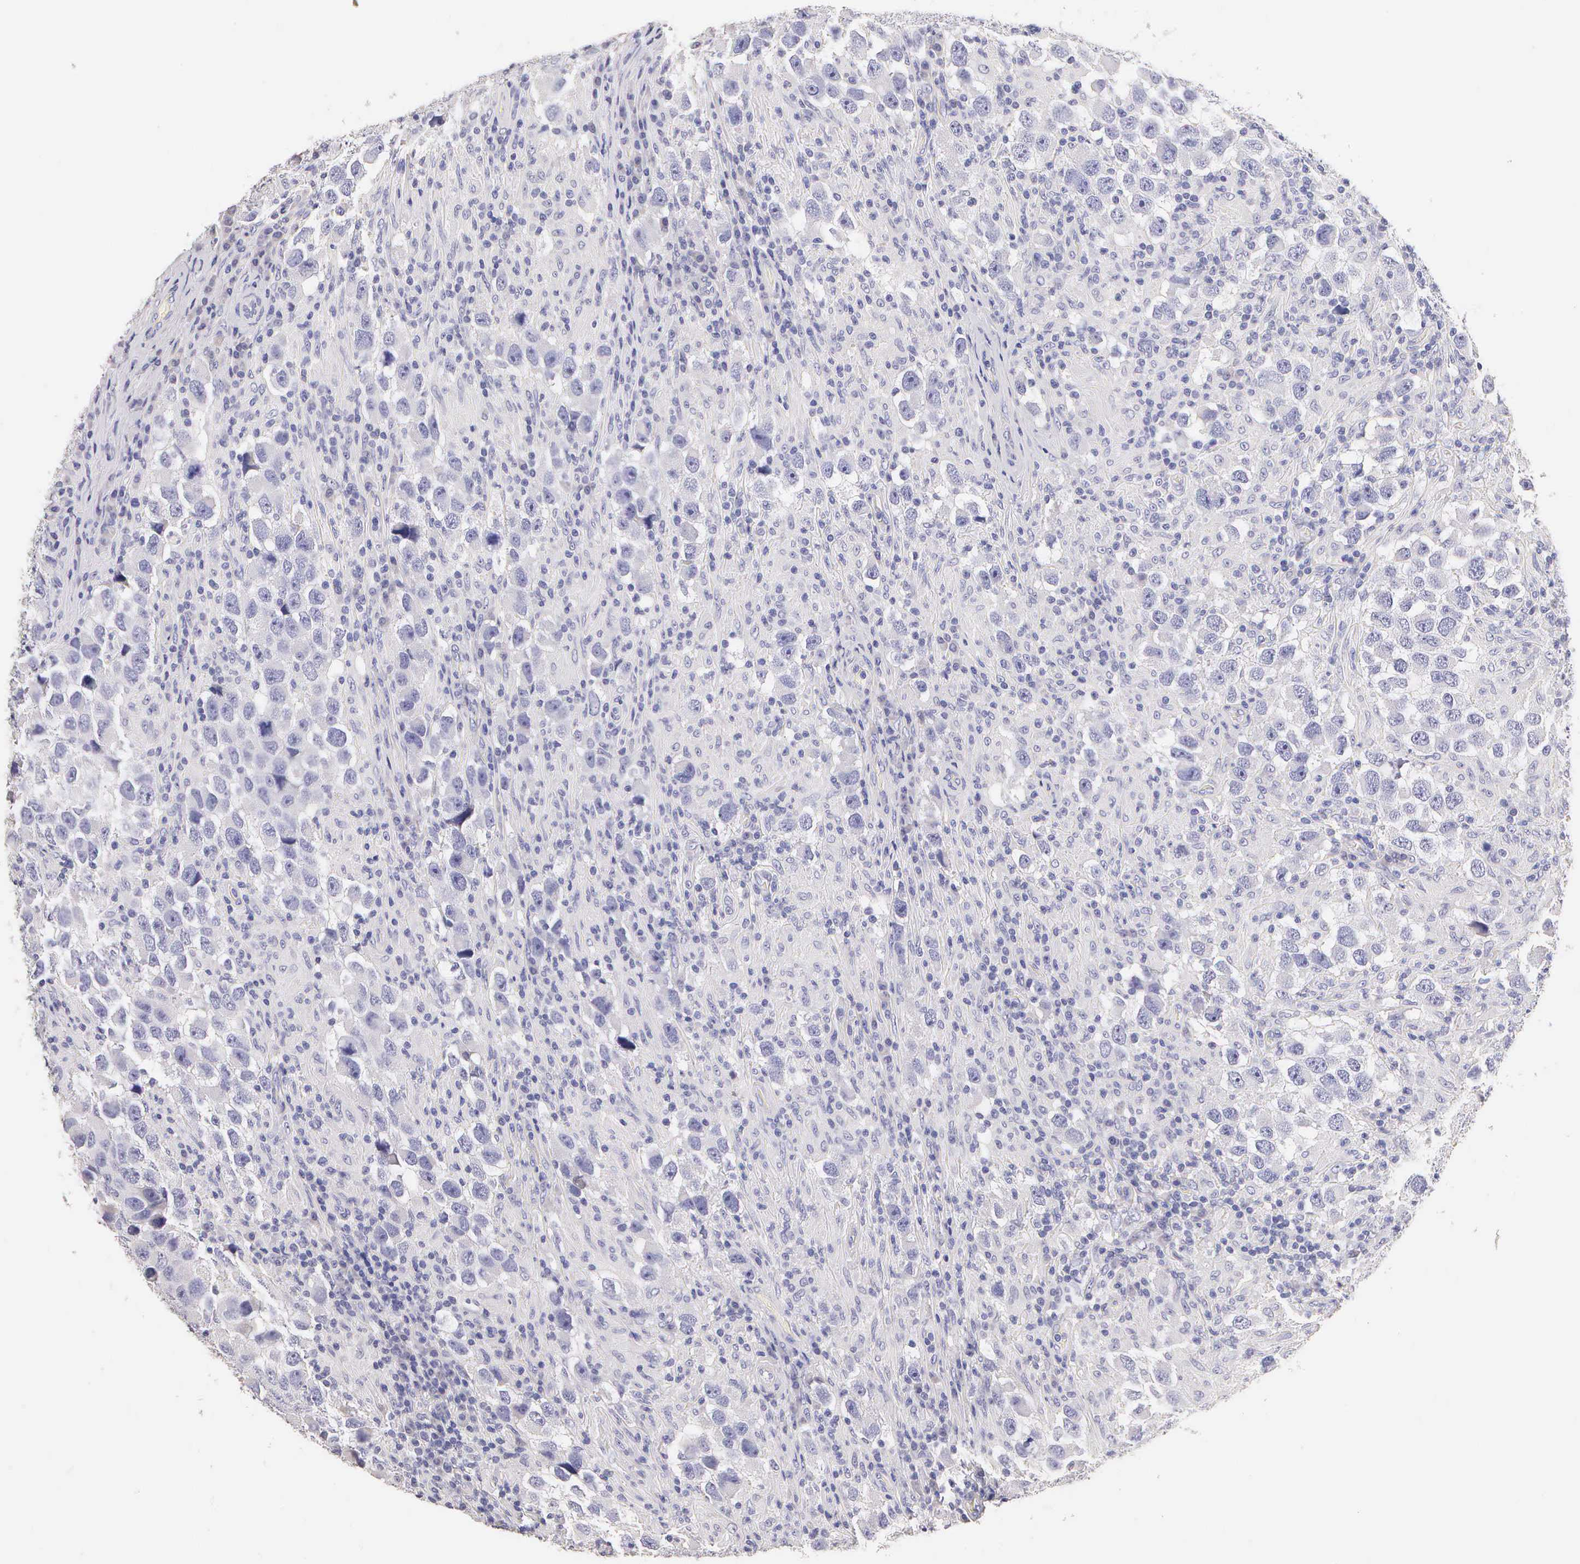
{"staining": {"intensity": "negative", "quantity": "none", "location": "none"}, "tissue": "testis cancer", "cell_type": "Tumor cells", "image_type": "cancer", "snomed": [{"axis": "morphology", "description": "Carcinoma, Embryonal, NOS"}, {"axis": "topography", "description": "Testis"}], "caption": "There is no significant expression in tumor cells of testis embryonal carcinoma. The staining was performed using DAB to visualize the protein expression in brown, while the nuclei were stained in blue with hematoxylin (Magnification: 20x).", "gene": "ESR1", "patient": {"sex": "male", "age": 21}}